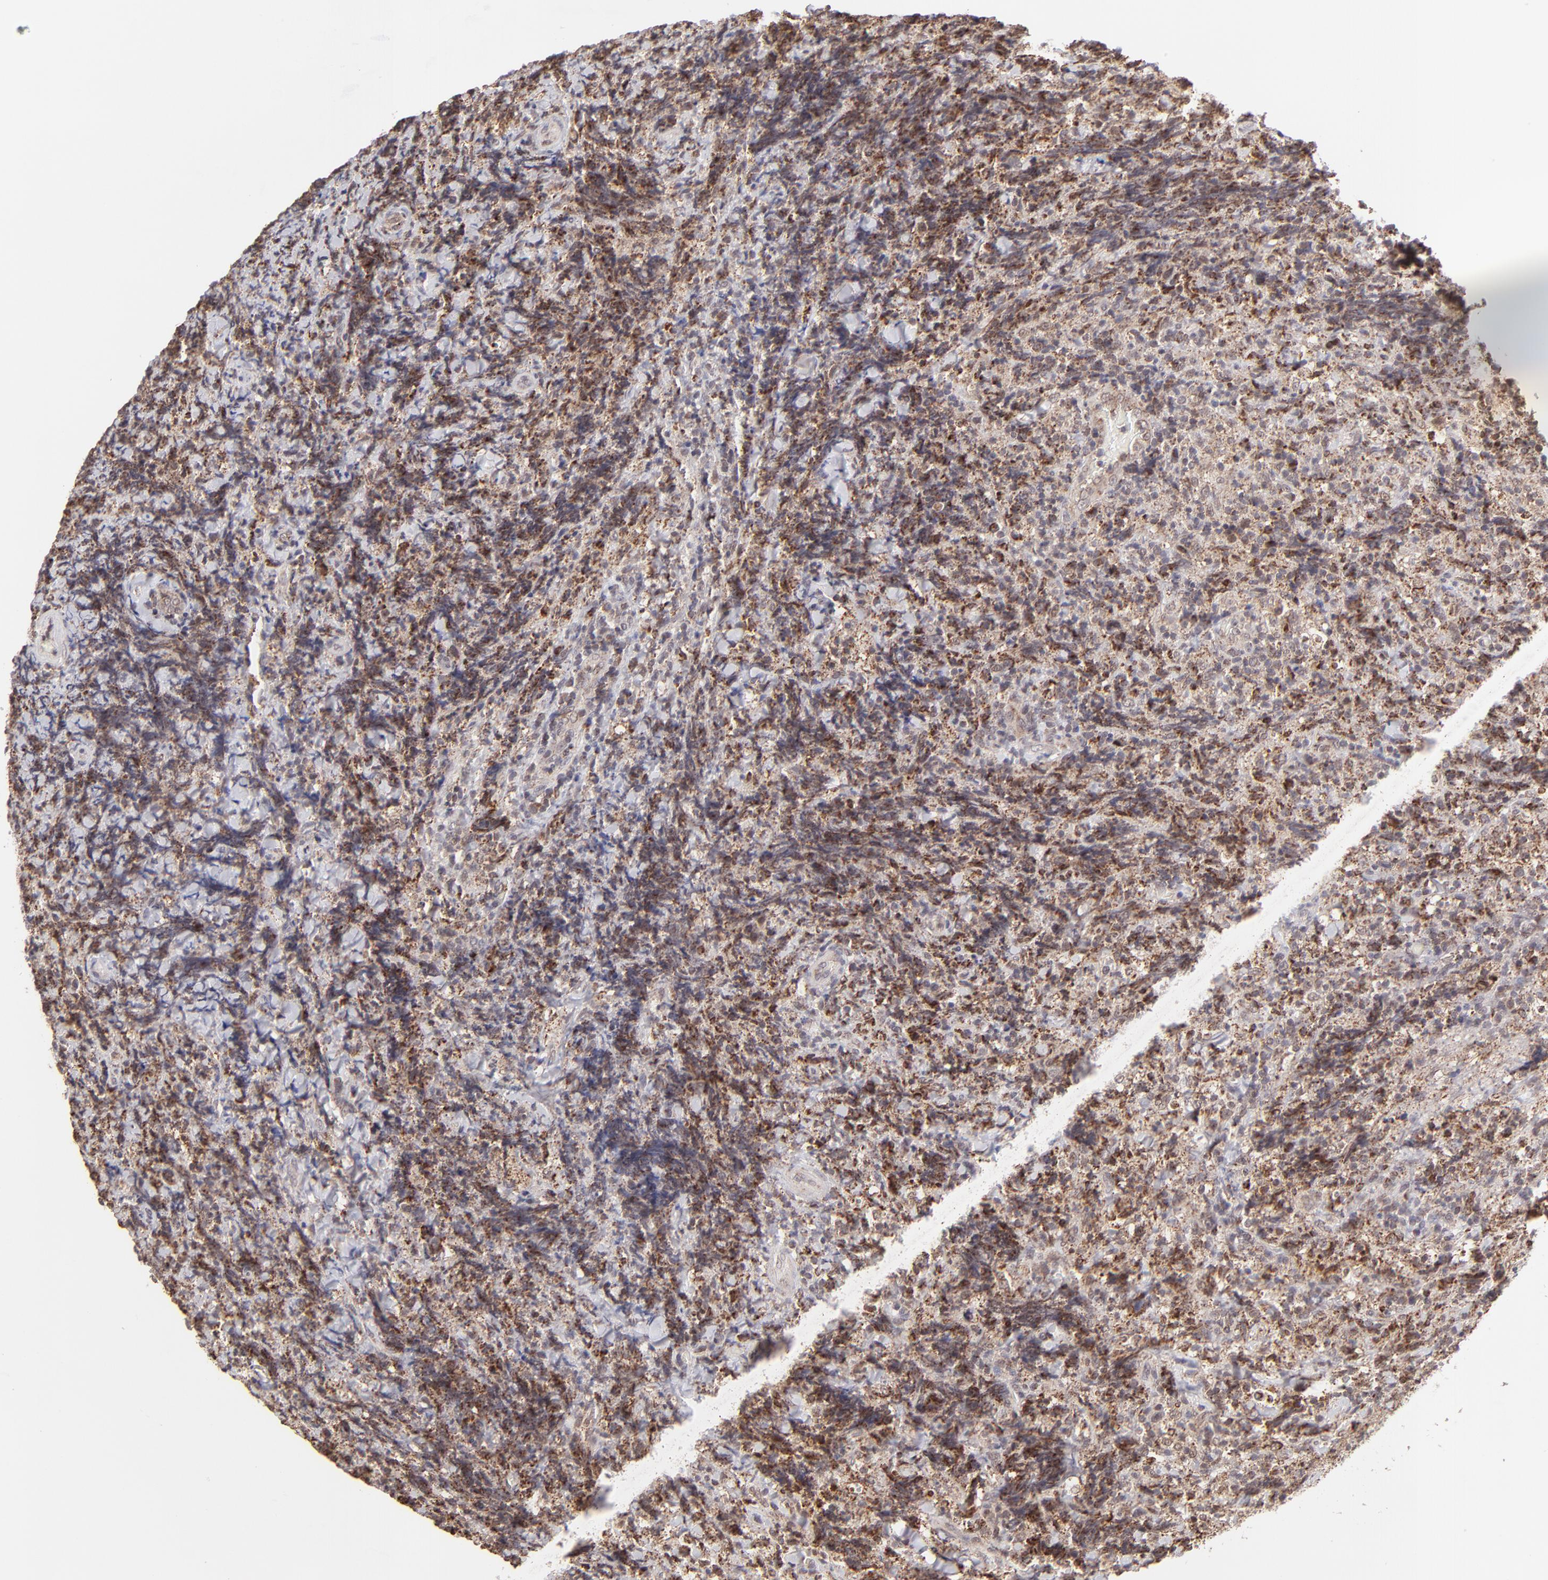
{"staining": {"intensity": "moderate", "quantity": ">75%", "location": "cytoplasmic/membranous"}, "tissue": "lymphoma", "cell_type": "Tumor cells", "image_type": "cancer", "snomed": [{"axis": "morphology", "description": "Malignant lymphoma, non-Hodgkin's type, High grade"}, {"axis": "topography", "description": "Tonsil"}], "caption": "Immunohistochemistry (IHC) (DAB) staining of malignant lymphoma, non-Hodgkin's type (high-grade) shows moderate cytoplasmic/membranous protein staining in approximately >75% of tumor cells. (DAB = brown stain, brightfield microscopy at high magnification).", "gene": "SLC15A1", "patient": {"sex": "female", "age": 36}}